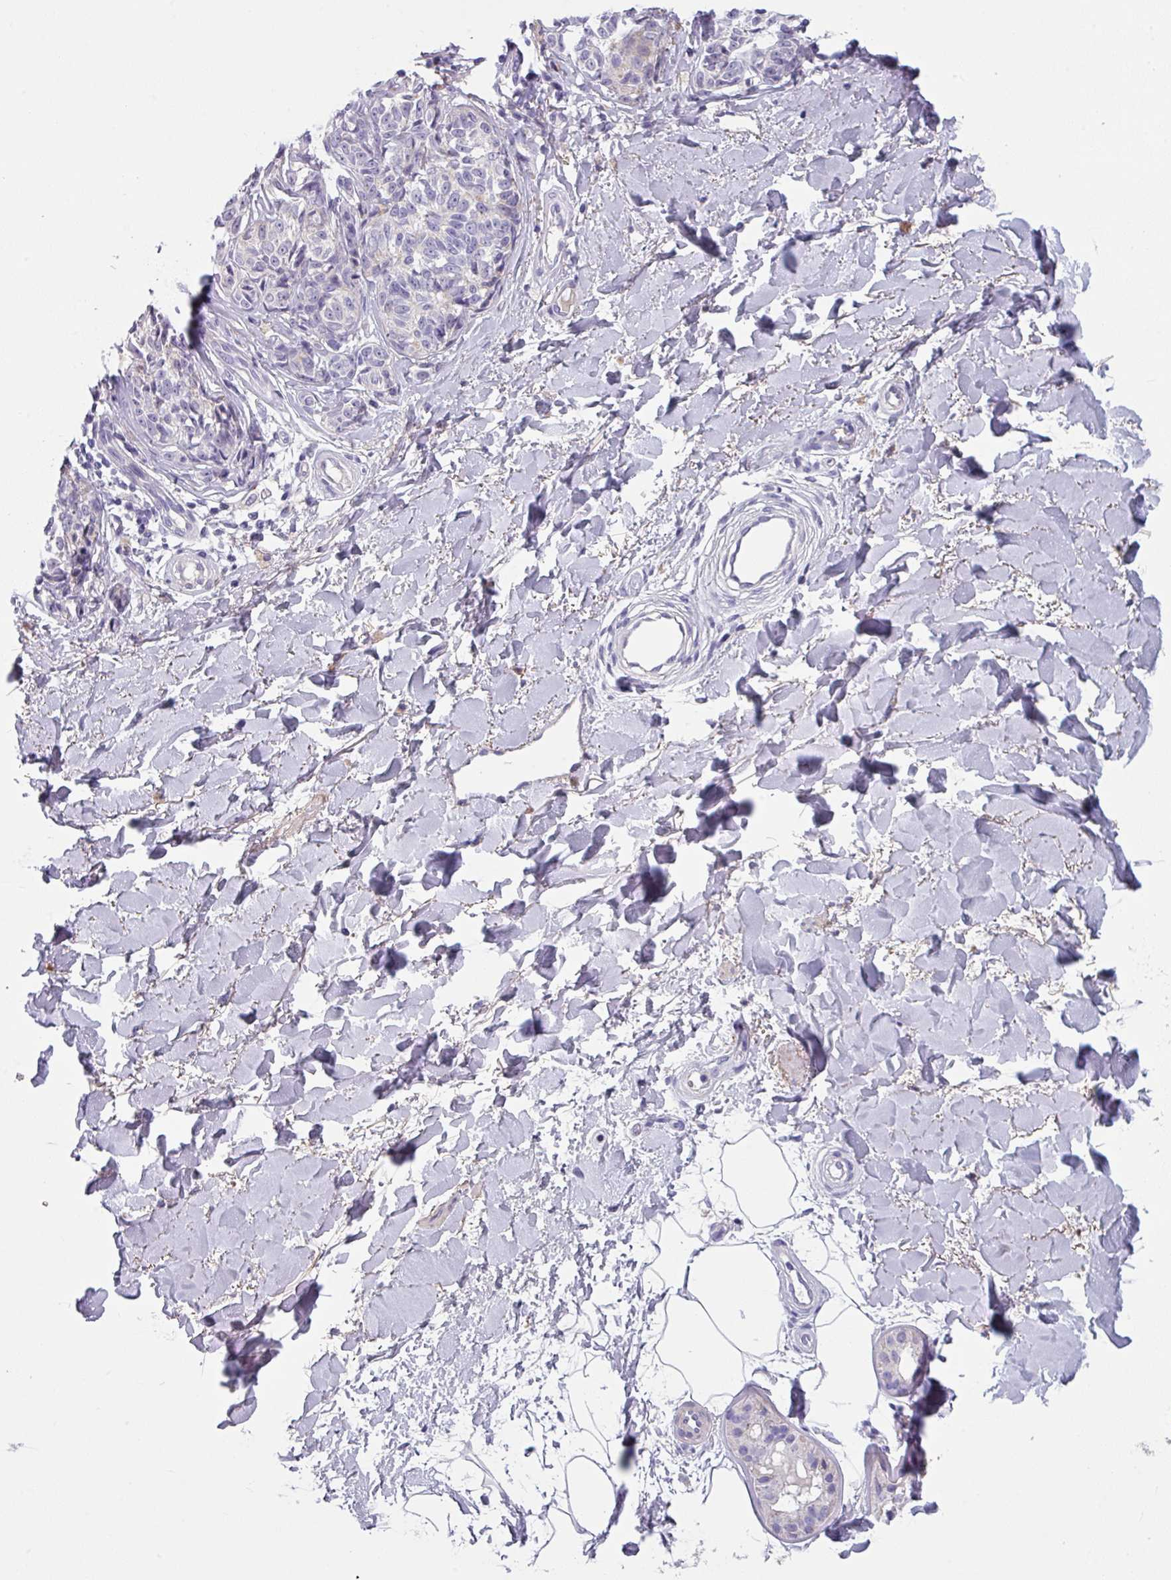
{"staining": {"intensity": "negative", "quantity": "none", "location": "none"}, "tissue": "melanoma", "cell_type": "Tumor cells", "image_type": "cancer", "snomed": [{"axis": "morphology", "description": "Malignant melanoma, NOS"}, {"axis": "topography", "description": "Skin"}], "caption": "Immunohistochemical staining of human melanoma shows no significant positivity in tumor cells.", "gene": "TMEM132A", "patient": {"sex": "female", "age": 37}}